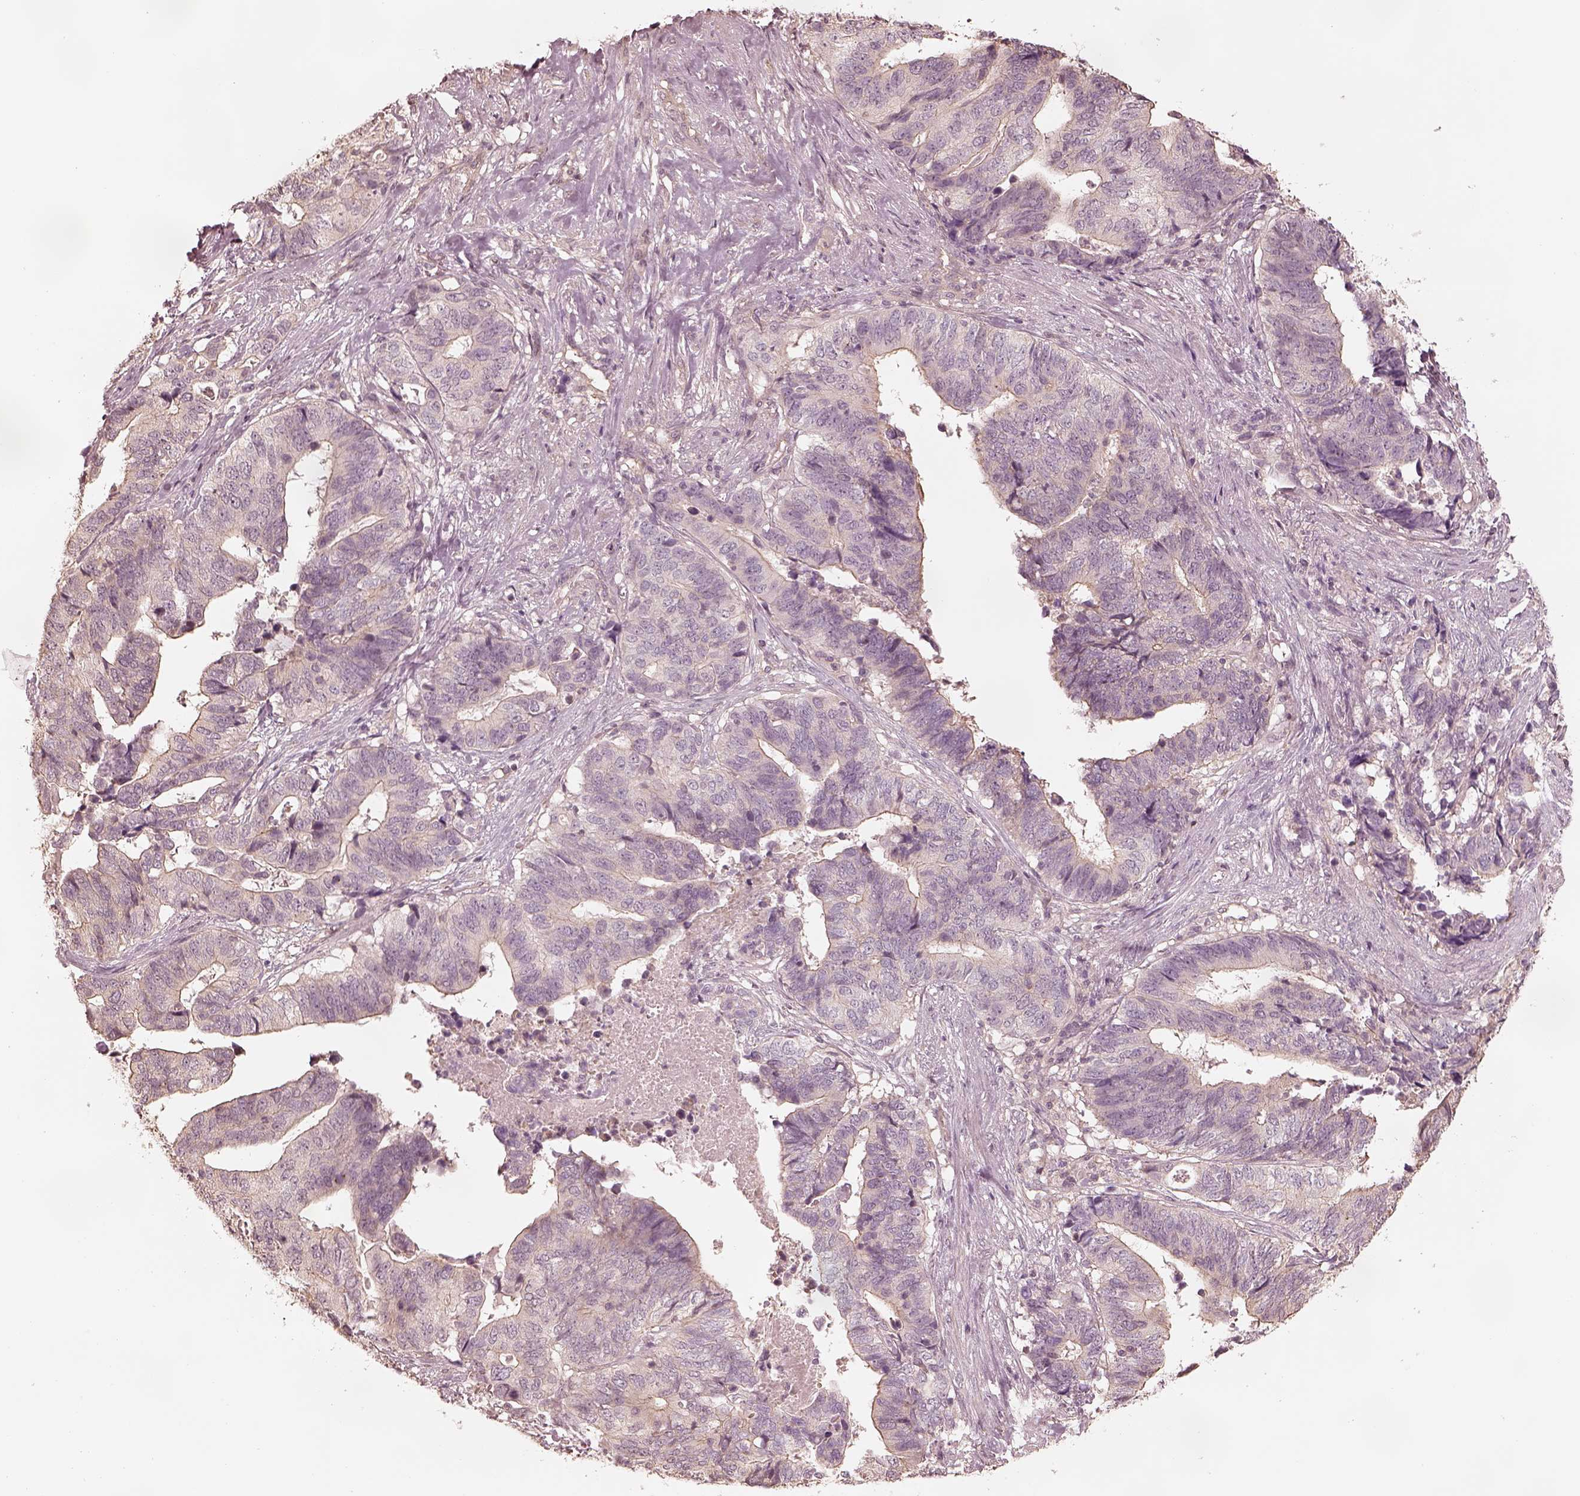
{"staining": {"intensity": "negative", "quantity": "none", "location": "none"}, "tissue": "stomach cancer", "cell_type": "Tumor cells", "image_type": "cancer", "snomed": [{"axis": "morphology", "description": "Adenocarcinoma, NOS"}, {"axis": "topography", "description": "Stomach, upper"}], "caption": "IHC of adenocarcinoma (stomach) exhibits no expression in tumor cells. (DAB (3,3'-diaminobenzidine) immunohistochemistry, high magnification).", "gene": "KIF5C", "patient": {"sex": "female", "age": 67}}